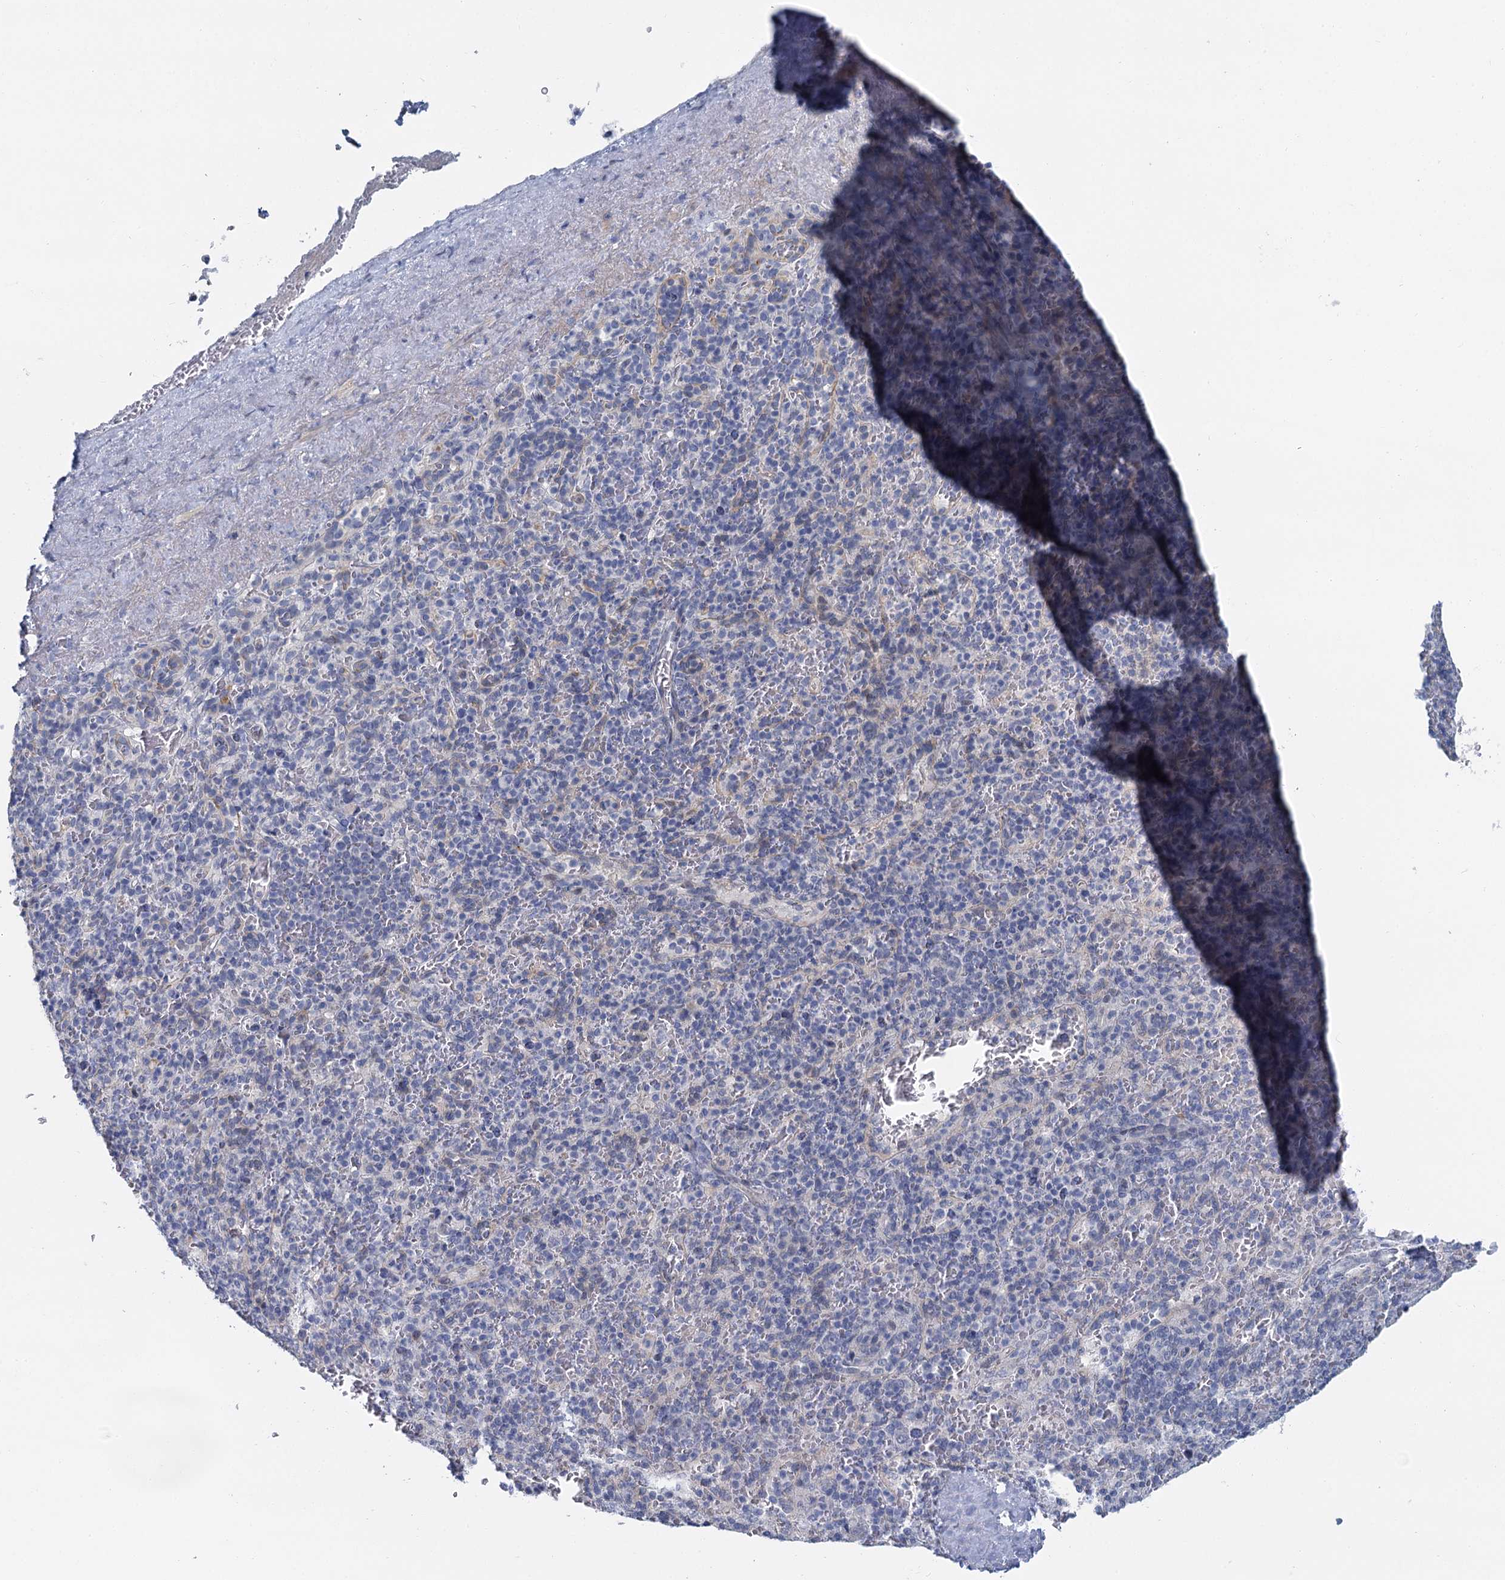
{"staining": {"intensity": "negative", "quantity": "none", "location": "none"}, "tissue": "spleen", "cell_type": "Cells in red pulp", "image_type": "normal", "snomed": [{"axis": "morphology", "description": "Normal tissue, NOS"}, {"axis": "topography", "description": "Spleen"}], "caption": "Spleen stained for a protein using immunohistochemistry (IHC) demonstrates no expression cells in red pulp.", "gene": "ACRBP", "patient": {"sex": "male", "age": 82}}